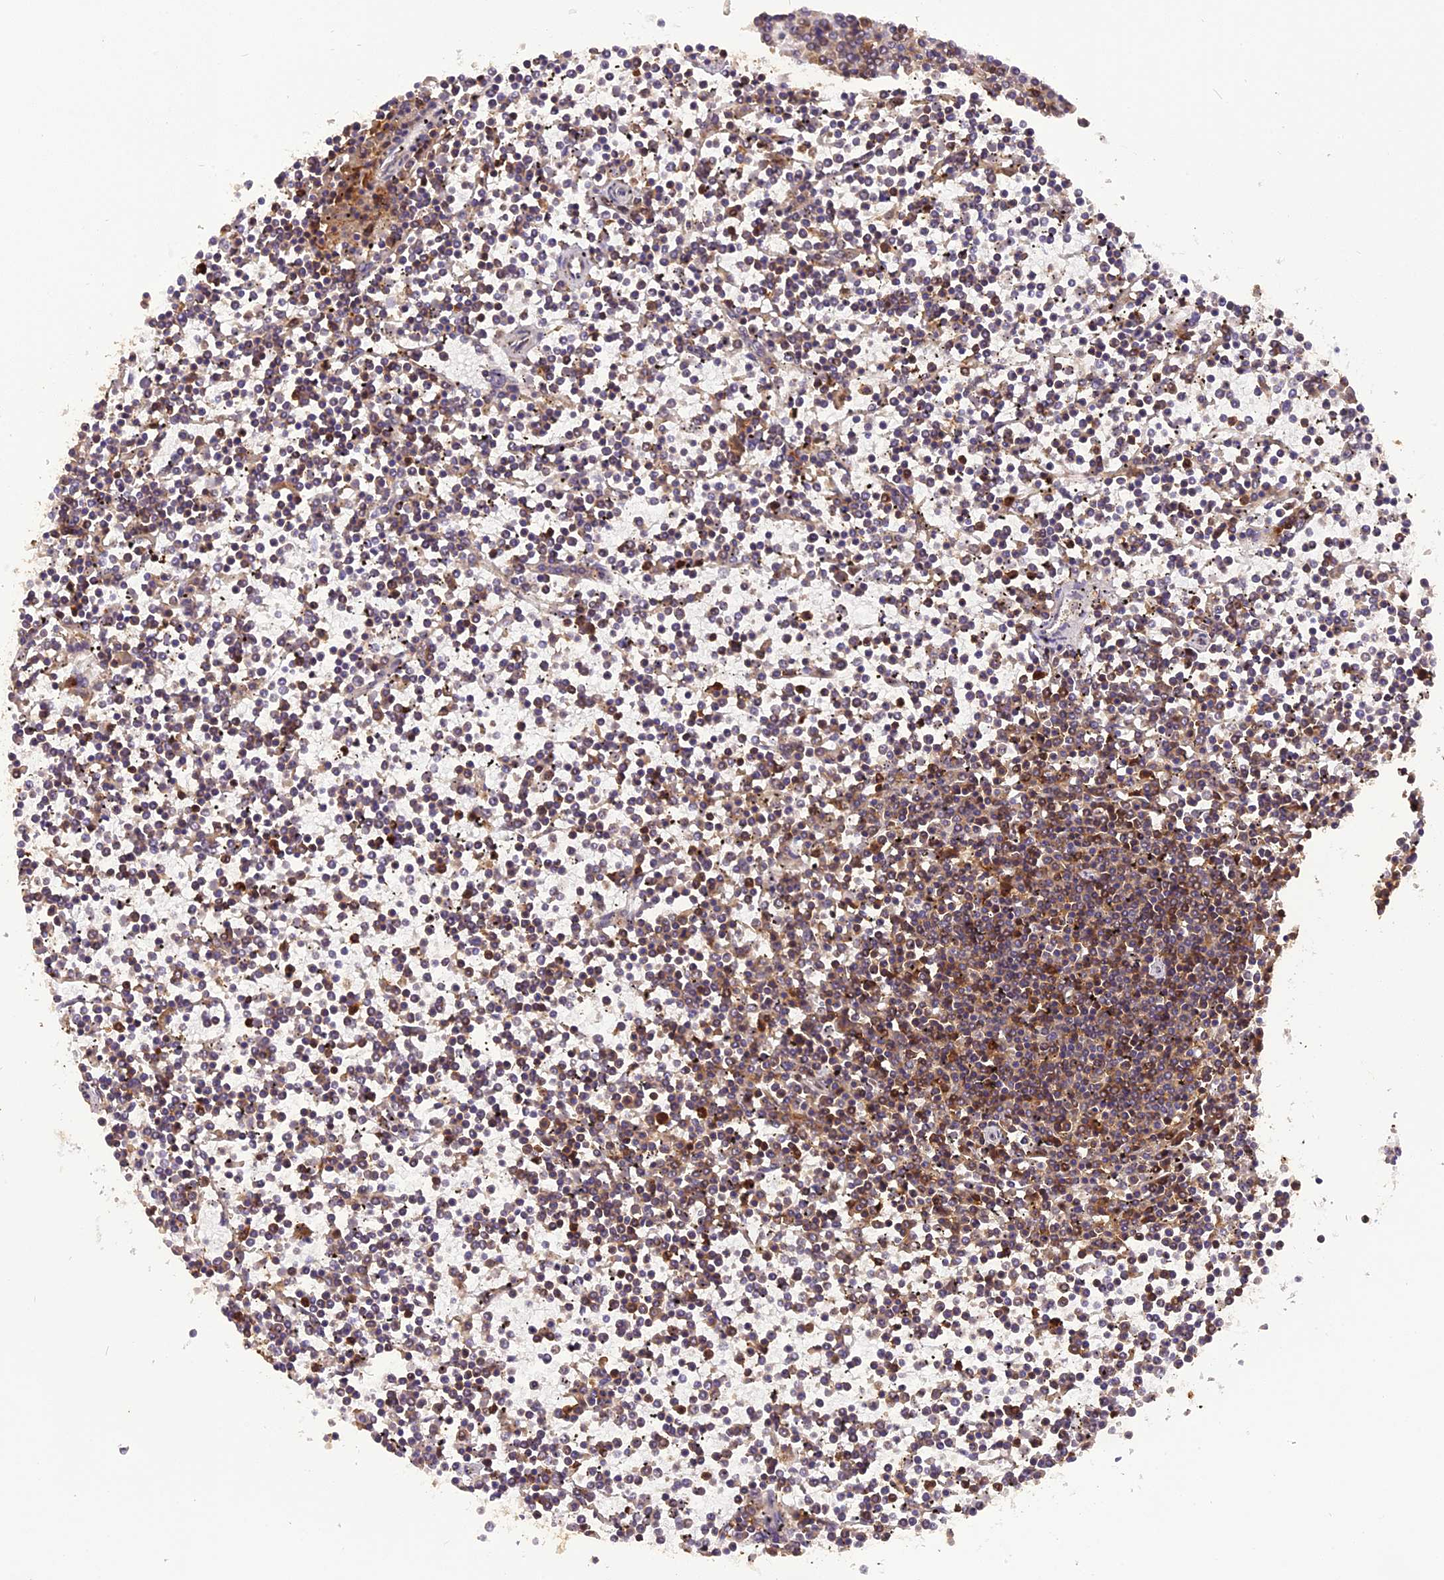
{"staining": {"intensity": "moderate", "quantity": "25%-75%", "location": "cytoplasmic/membranous"}, "tissue": "lymphoma", "cell_type": "Tumor cells", "image_type": "cancer", "snomed": [{"axis": "morphology", "description": "Malignant lymphoma, non-Hodgkin's type, Low grade"}, {"axis": "topography", "description": "Spleen"}], "caption": "Protein analysis of low-grade malignant lymphoma, non-Hodgkin's type tissue reveals moderate cytoplasmic/membranous staining in about 25%-75% of tumor cells.", "gene": "STOML1", "patient": {"sex": "female", "age": 19}}